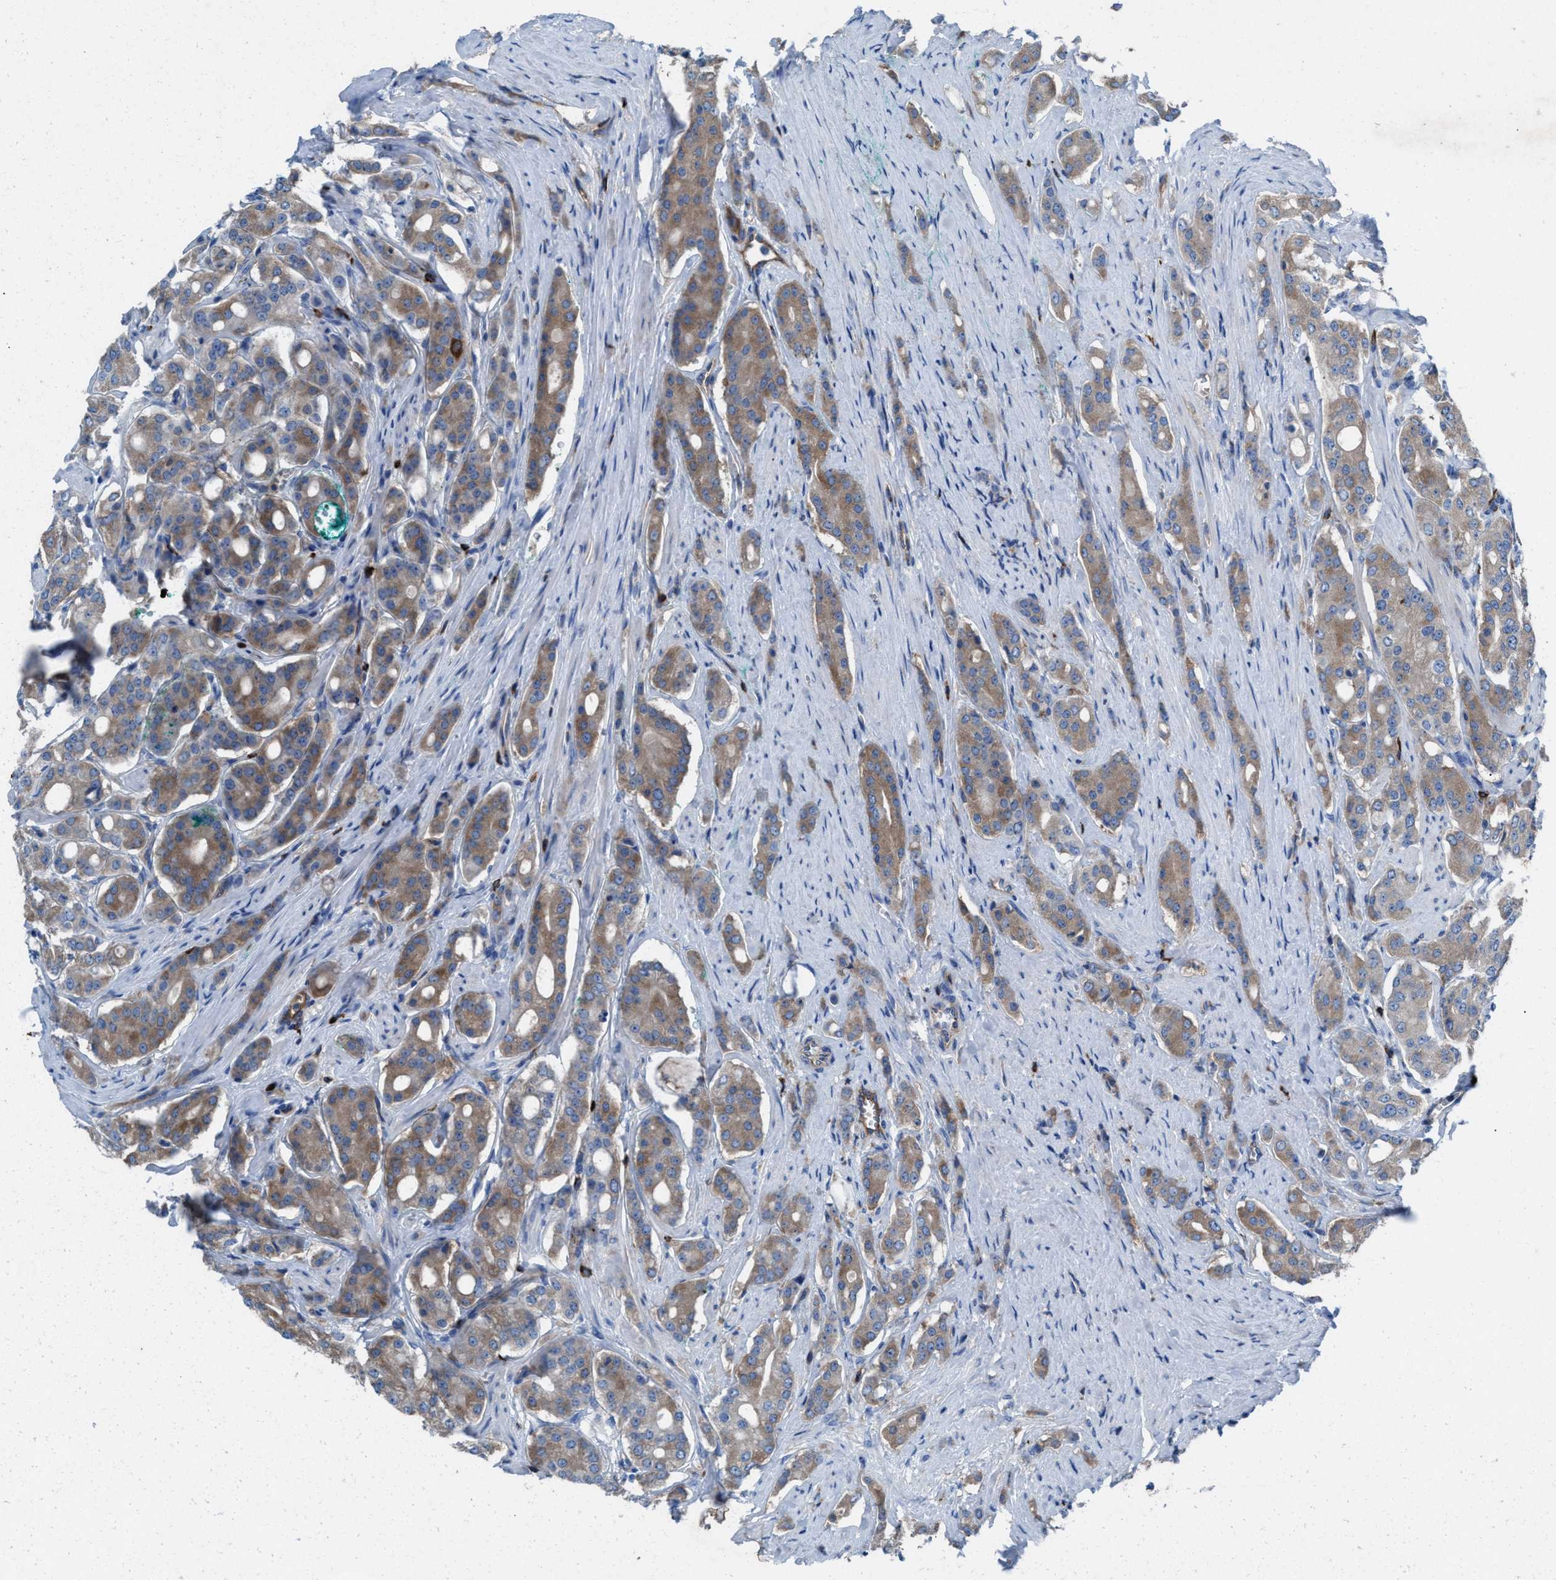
{"staining": {"intensity": "moderate", "quantity": "25%-75%", "location": "cytoplasmic/membranous"}, "tissue": "prostate cancer", "cell_type": "Tumor cells", "image_type": "cancer", "snomed": [{"axis": "morphology", "description": "Adenocarcinoma, High grade"}, {"axis": "topography", "description": "Prostate"}], "caption": "Immunohistochemistry (IHC) micrograph of neoplastic tissue: human high-grade adenocarcinoma (prostate) stained using immunohistochemistry demonstrates medium levels of moderate protein expression localized specifically in the cytoplasmic/membranous of tumor cells, appearing as a cytoplasmic/membranous brown color.", "gene": "NYAP1", "patient": {"sex": "male", "age": 71}}